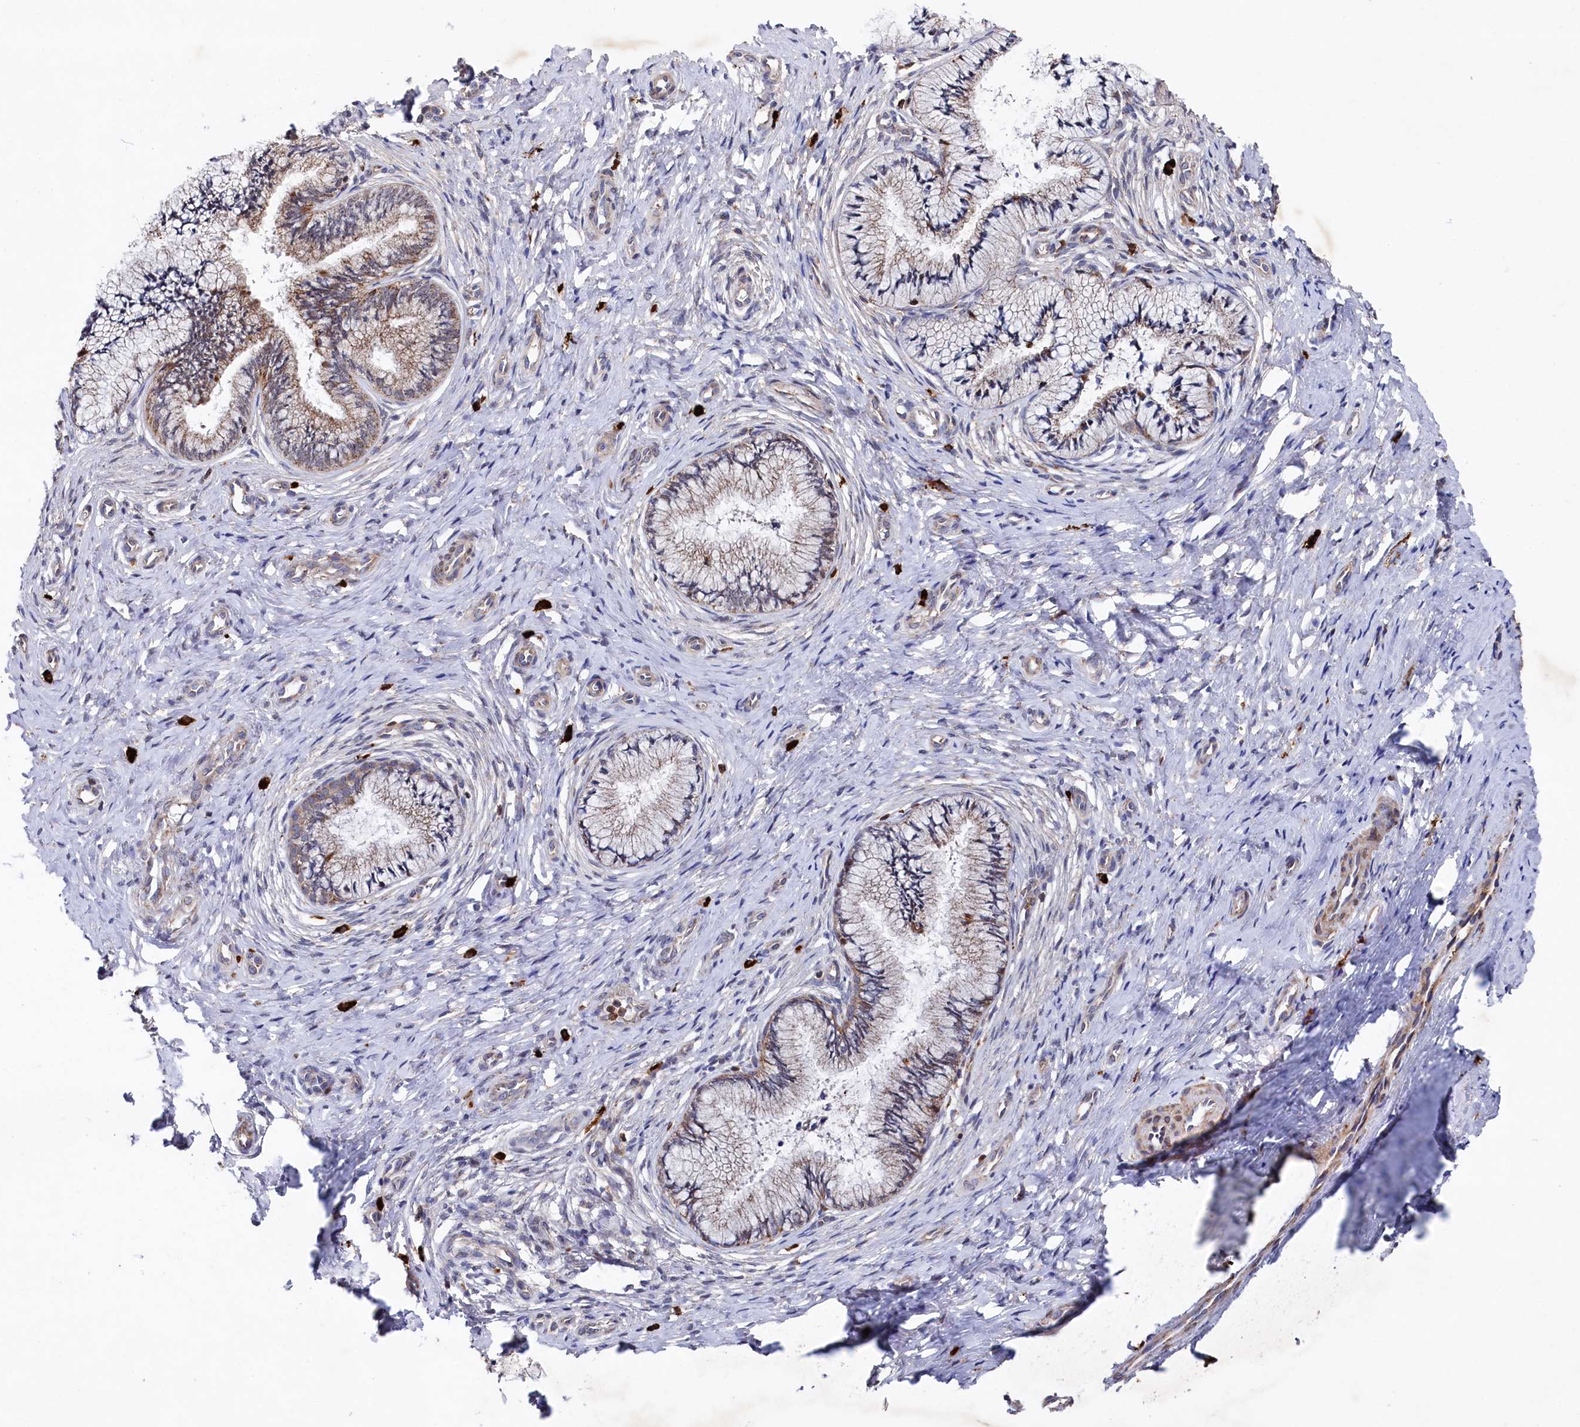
{"staining": {"intensity": "moderate", "quantity": "25%-75%", "location": "cytoplasmic/membranous"}, "tissue": "cervix", "cell_type": "Glandular cells", "image_type": "normal", "snomed": [{"axis": "morphology", "description": "Normal tissue, NOS"}, {"axis": "topography", "description": "Cervix"}], "caption": "Normal cervix shows moderate cytoplasmic/membranous expression in approximately 25%-75% of glandular cells The staining was performed using DAB (3,3'-diaminobenzidine), with brown indicating positive protein expression. Nuclei are stained blue with hematoxylin..", "gene": "CHCHD1", "patient": {"sex": "female", "age": 36}}